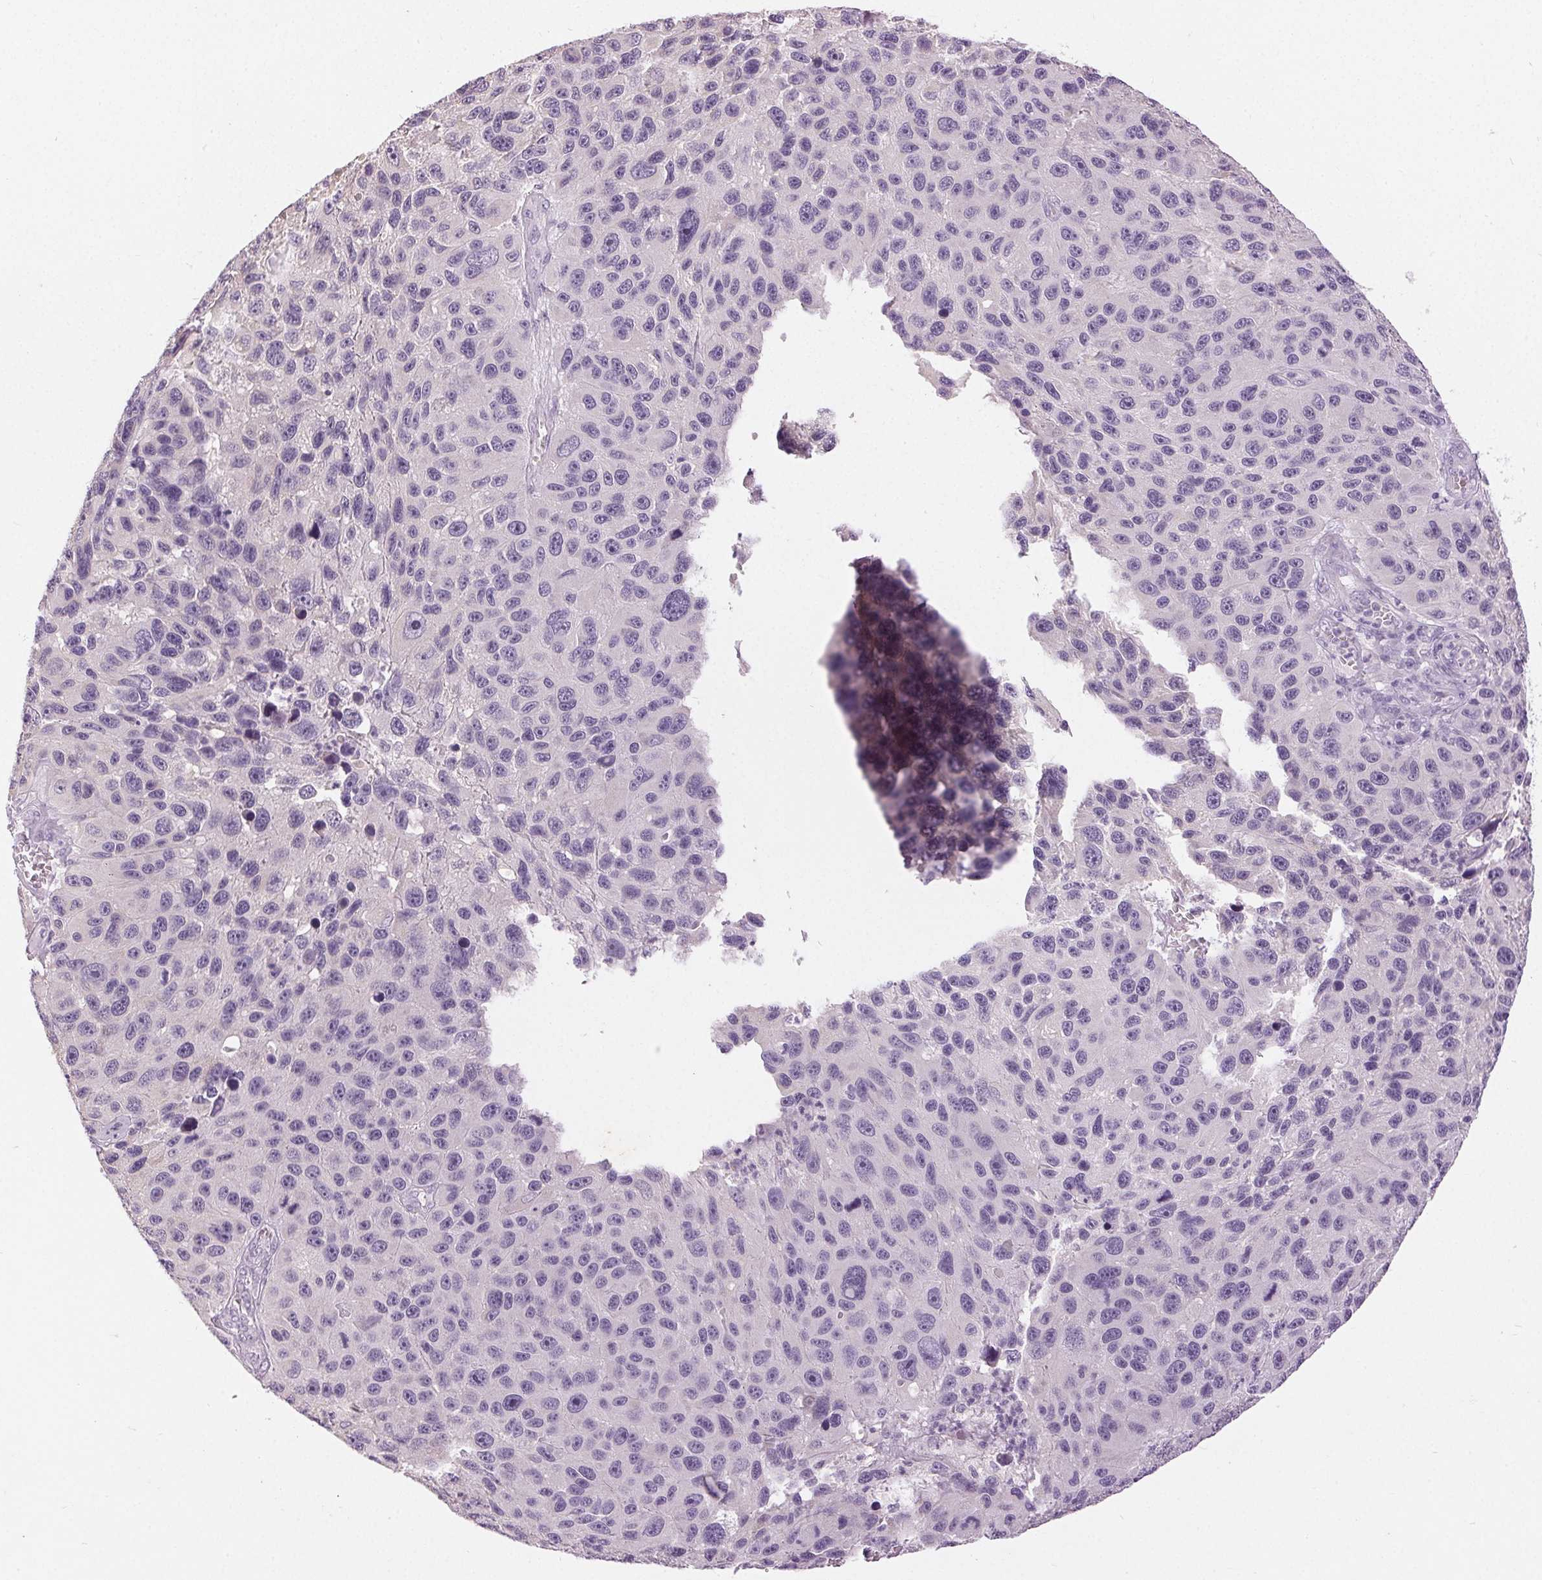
{"staining": {"intensity": "negative", "quantity": "none", "location": "none"}, "tissue": "melanoma", "cell_type": "Tumor cells", "image_type": "cancer", "snomed": [{"axis": "morphology", "description": "Malignant melanoma, NOS"}, {"axis": "topography", "description": "Skin"}], "caption": "Tumor cells are negative for protein expression in human malignant melanoma.", "gene": "DSG3", "patient": {"sex": "male", "age": 53}}